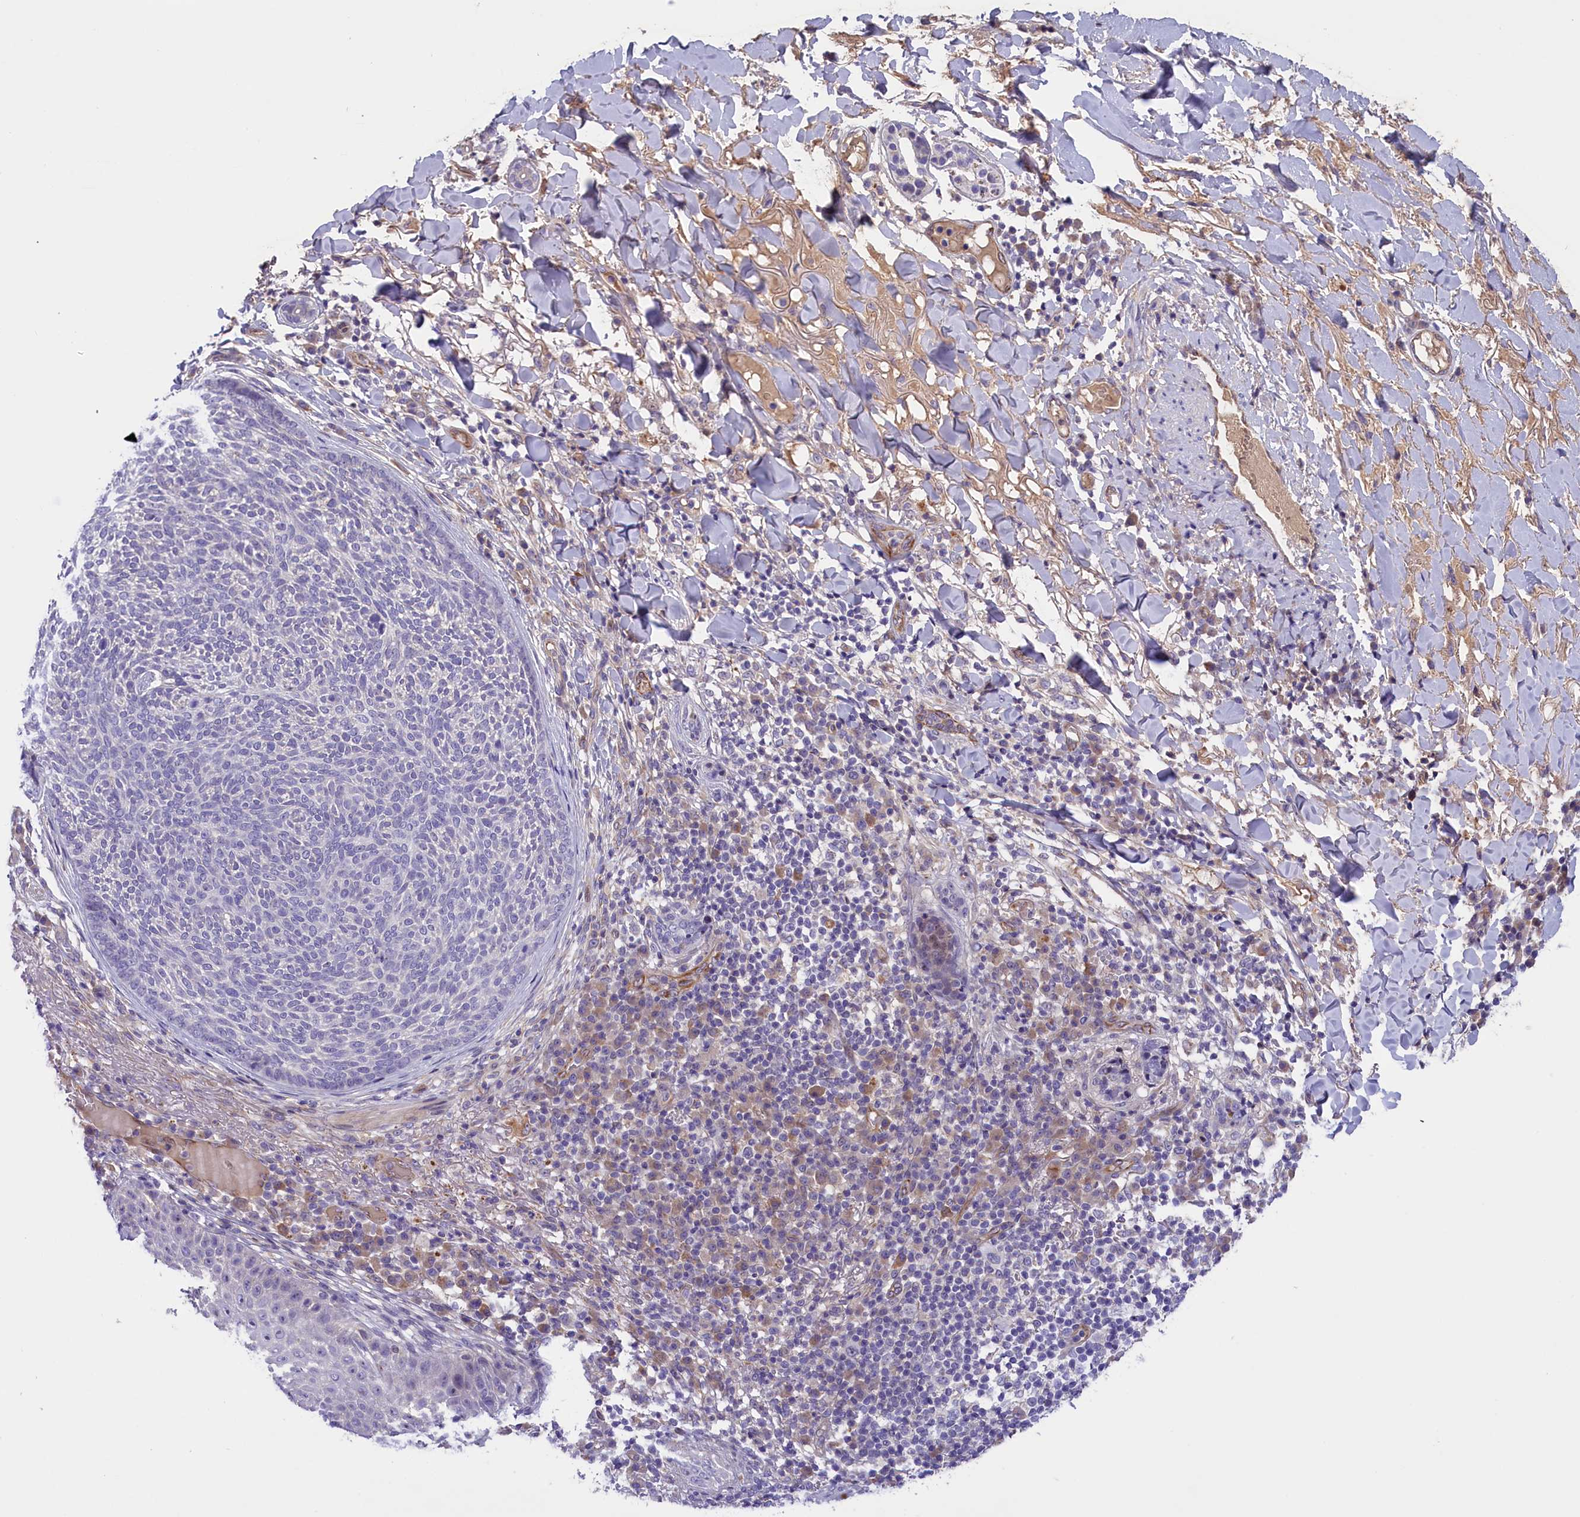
{"staining": {"intensity": "negative", "quantity": "none", "location": "none"}, "tissue": "skin cancer", "cell_type": "Tumor cells", "image_type": "cancer", "snomed": [{"axis": "morphology", "description": "Basal cell carcinoma"}, {"axis": "topography", "description": "Skin"}], "caption": "High magnification brightfield microscopy of skin basal cell carcinoma stained with DAB (brown) and counterstained with hematoxylin (blue): tumor cells show no significant expression.", "gene": "CCDC32", "patient": {"sex": "male", "age": 85}}